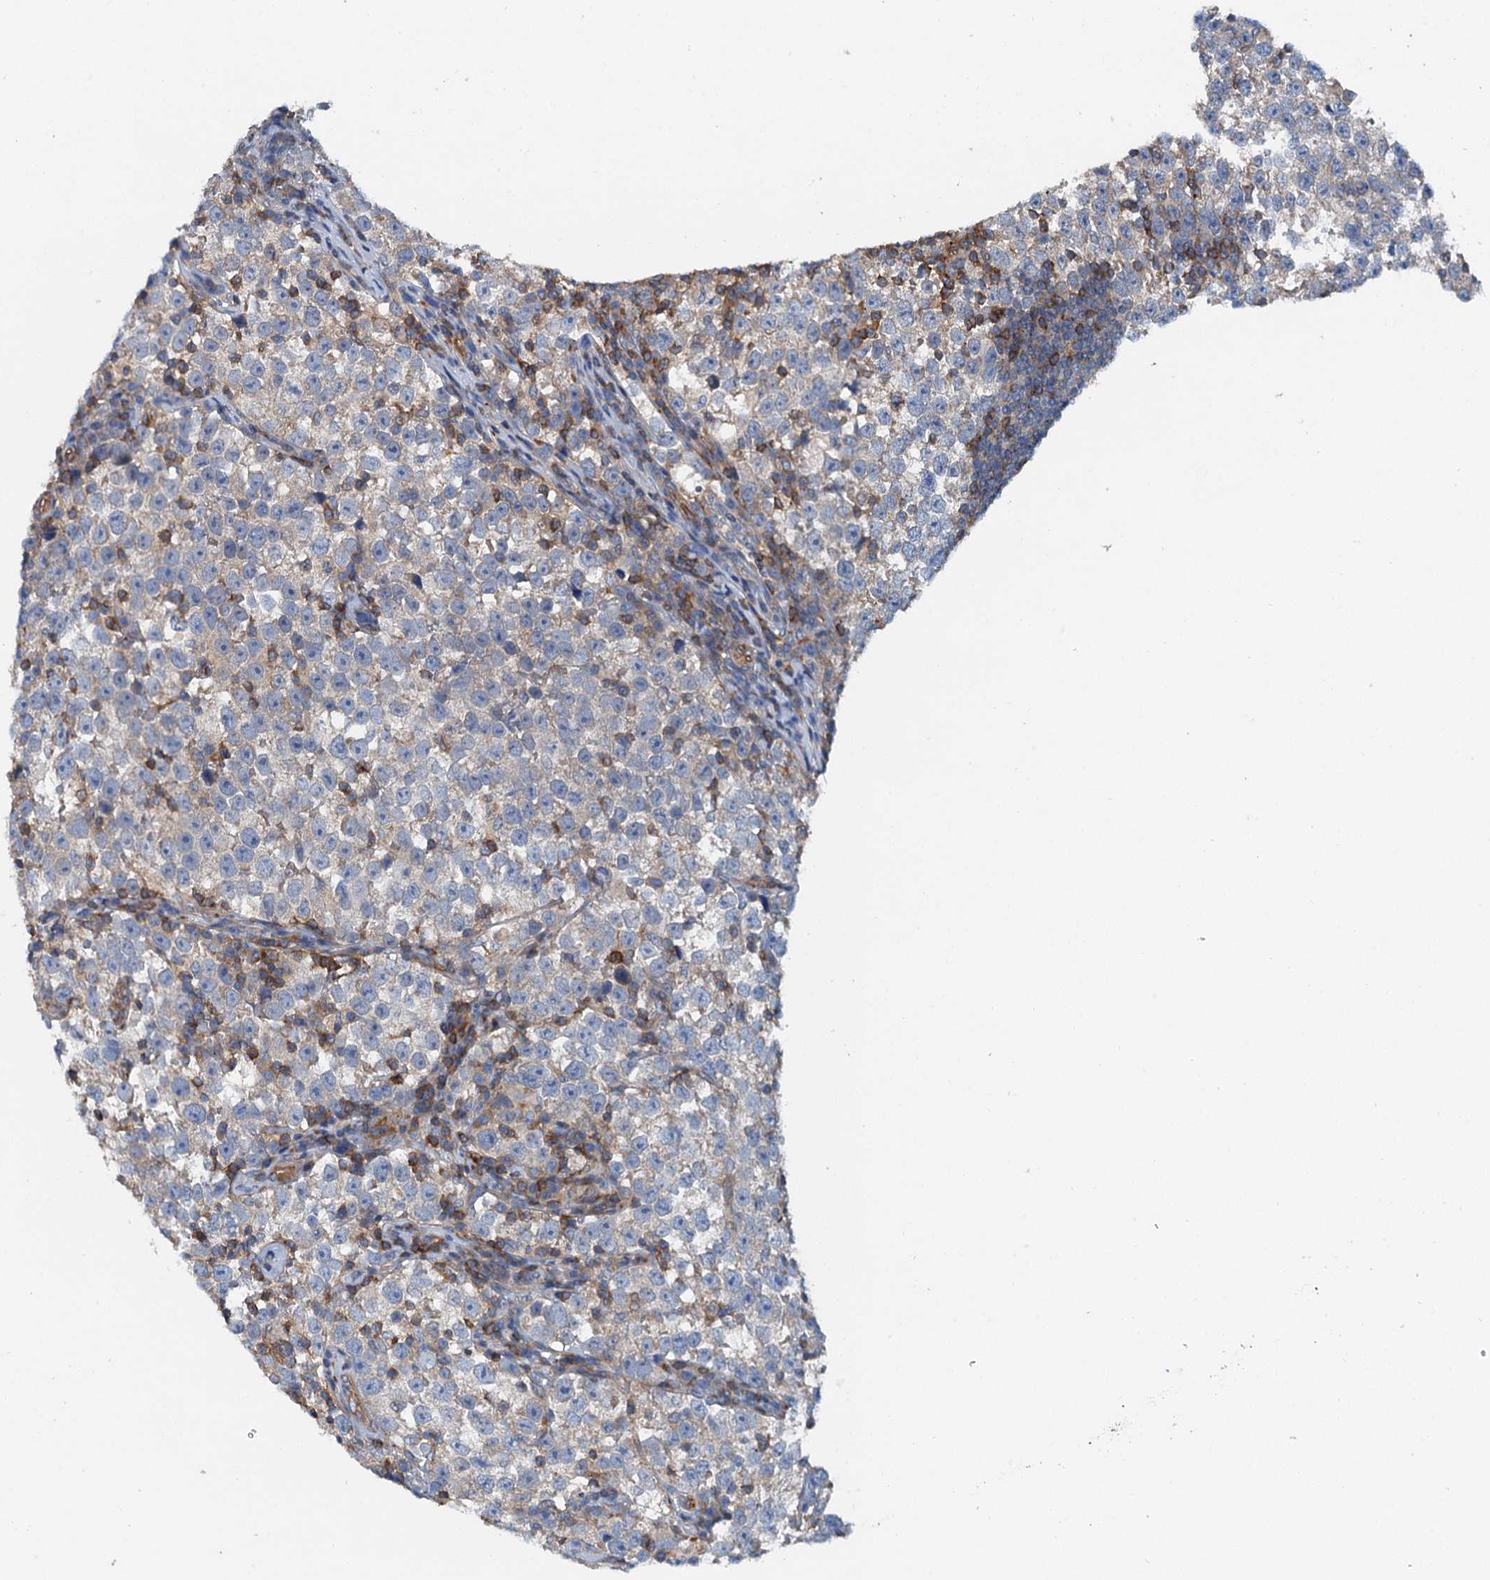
{"staining": {"intensity": "weak", "quantity": "<25%", "location": "cytoplasmic/membranous"}, "tissue": "testis cancer", "cell_type": "Tumor cells", "image_type": "cancer", "snomed": [{"axis": "morphology", "description": "Normal tissue, NOS"}, {"axis": "morphology", "description": "Seminoma, NOS"}, {"axis": "topography", "description": "Testis"}], "caption": "A photomicrograph of human testis seminoma is negative for staining in tumor cells. The staining was performed using DAB to visualize the protein expression in brown, while the nuclei were stained in blue with hematoxylin (Magnification: 20x).", "gene": "ROGDI", "patient": {"sex": "male", "age": 43}}